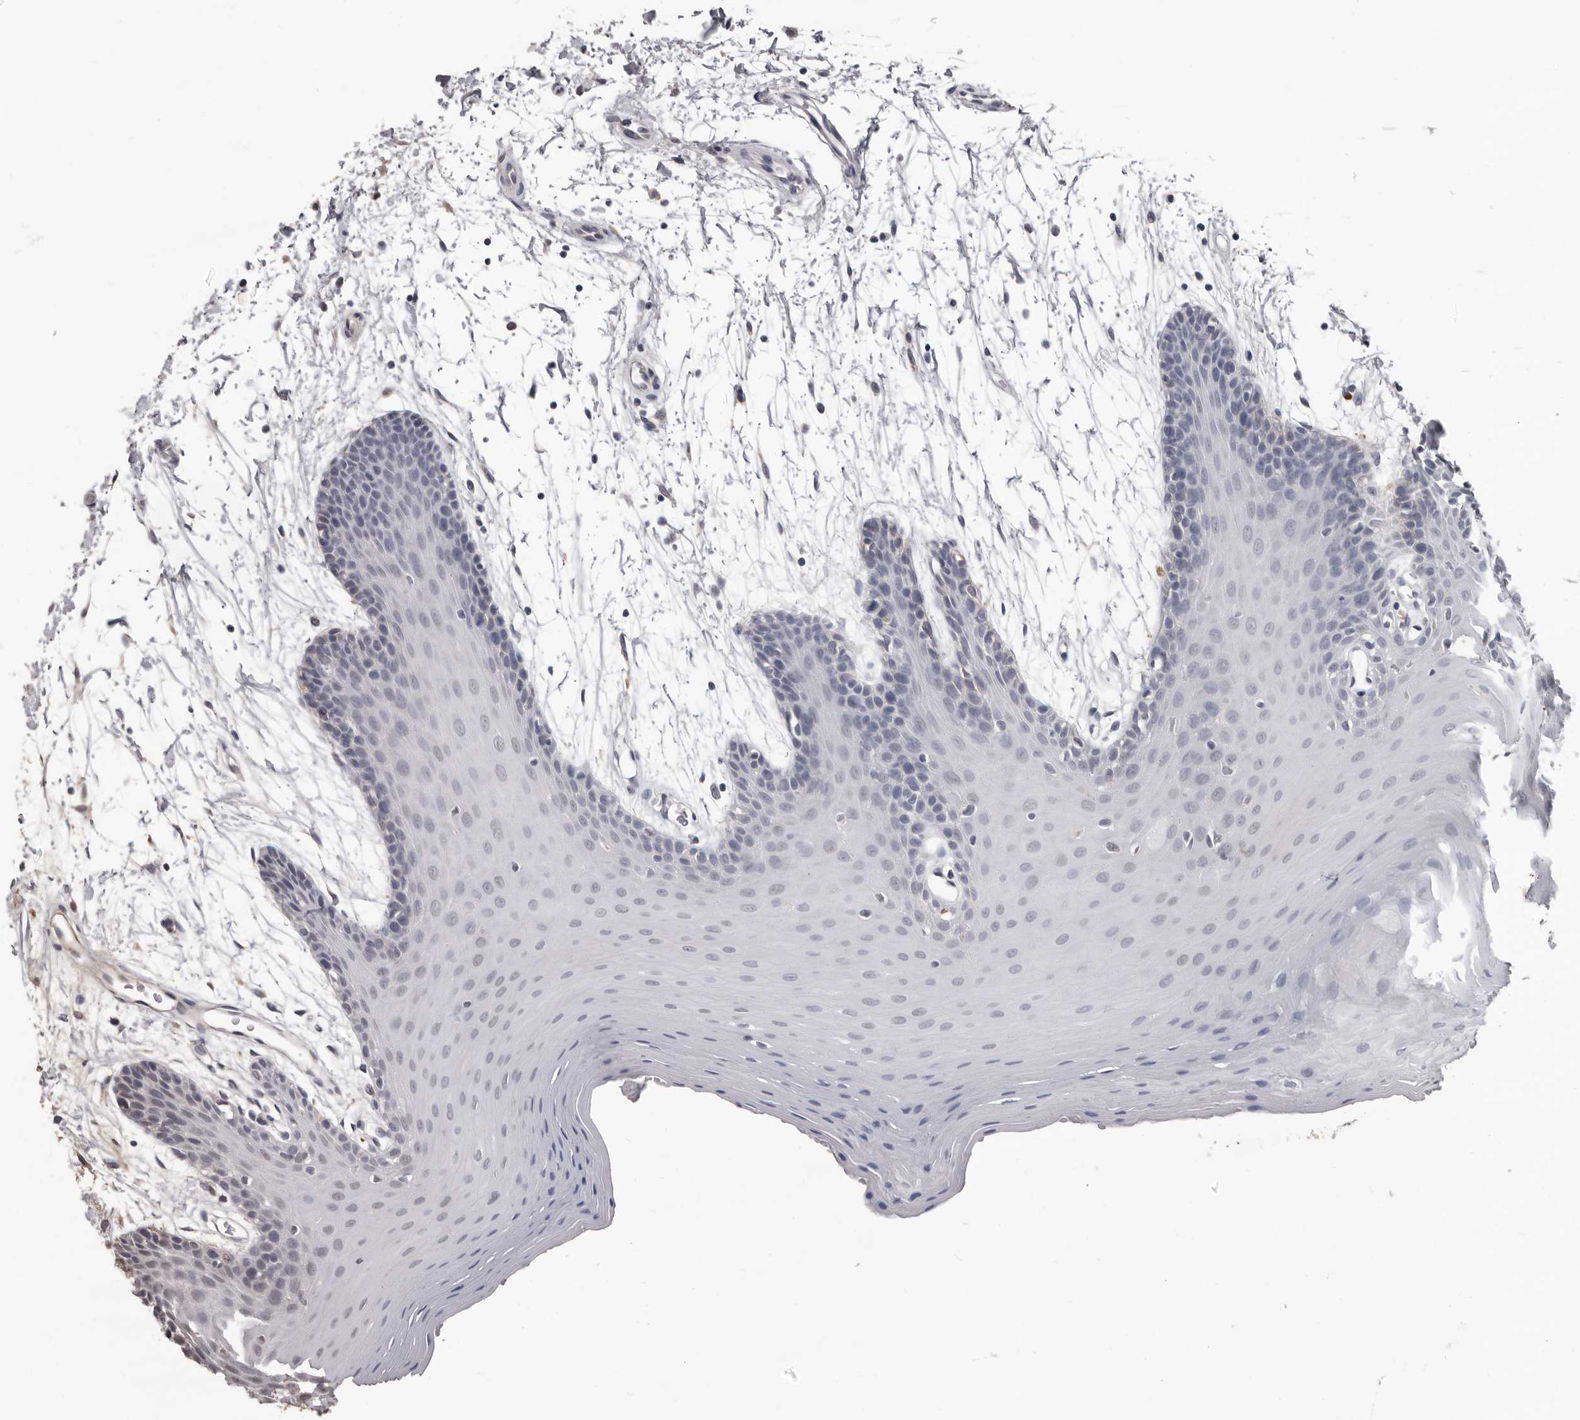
{"staining": {"intensity": "negative", "quantity": "none", "location": "none"}, "tissue": "oral mucosa", "cell_type": "Squamous epithelial cells", "image_type": "normal", "snomed": [{"axis": "morphology", "description": "Normal tissue, NOS"}, {"axis": "morphology", "description": "Squamous cell carcinoma, NOS"}, {"axis": "topography", "description": "Skeletal muscle"}, {"axis": "topography", "description": "Oral tissue"}, {"axis": "topography", "description": "Salivary gland"}, {"axis": "topography", "description": "Head-Neck"}], "caption": "Immunohistochemistry image of normal human oral mucosa stained for a protein (brown), which displays no expression in squamous epithelial cells.", "gene": "AHR", "patient": {"sex": "male", "age": 54}}